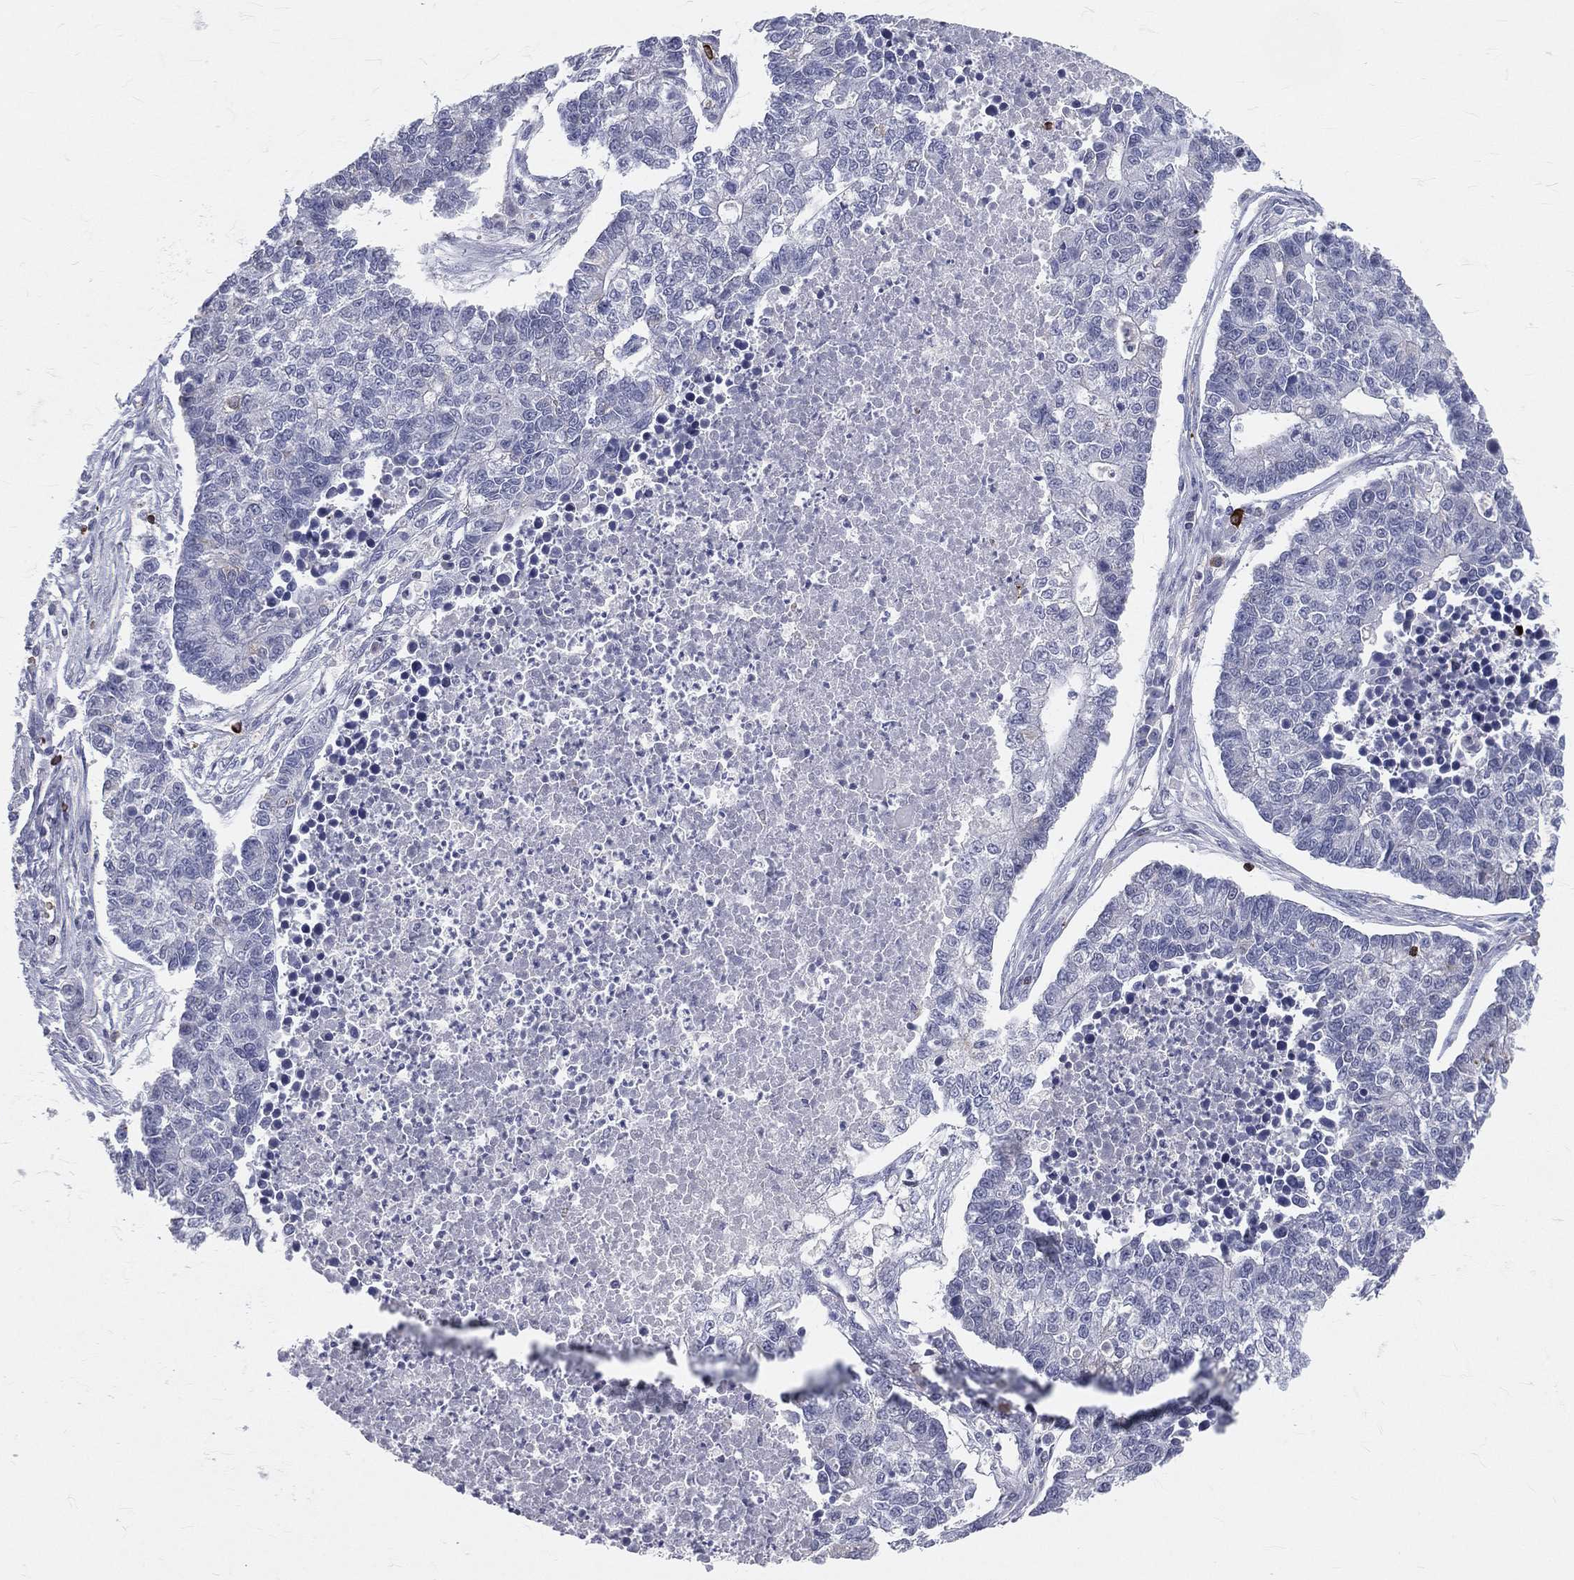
{"staining": {"intensity": "negative", "quantity": "none", "location": "none"}, "tissue": "lung cancer", "cell_type": "Tumor cells", "image_type": "cancer", "snomed": [{"axis": "morphology", "description": "Adenocarcinoma, NOS"}, {"axis": "topography", "description": "Lung"}], "caption": "Immunohistochemical staining of human lung cancer demonstrates no significant expression in tumor cells.", "gene": "CTSW", "patient": {"sex": "male", "age": 57}}